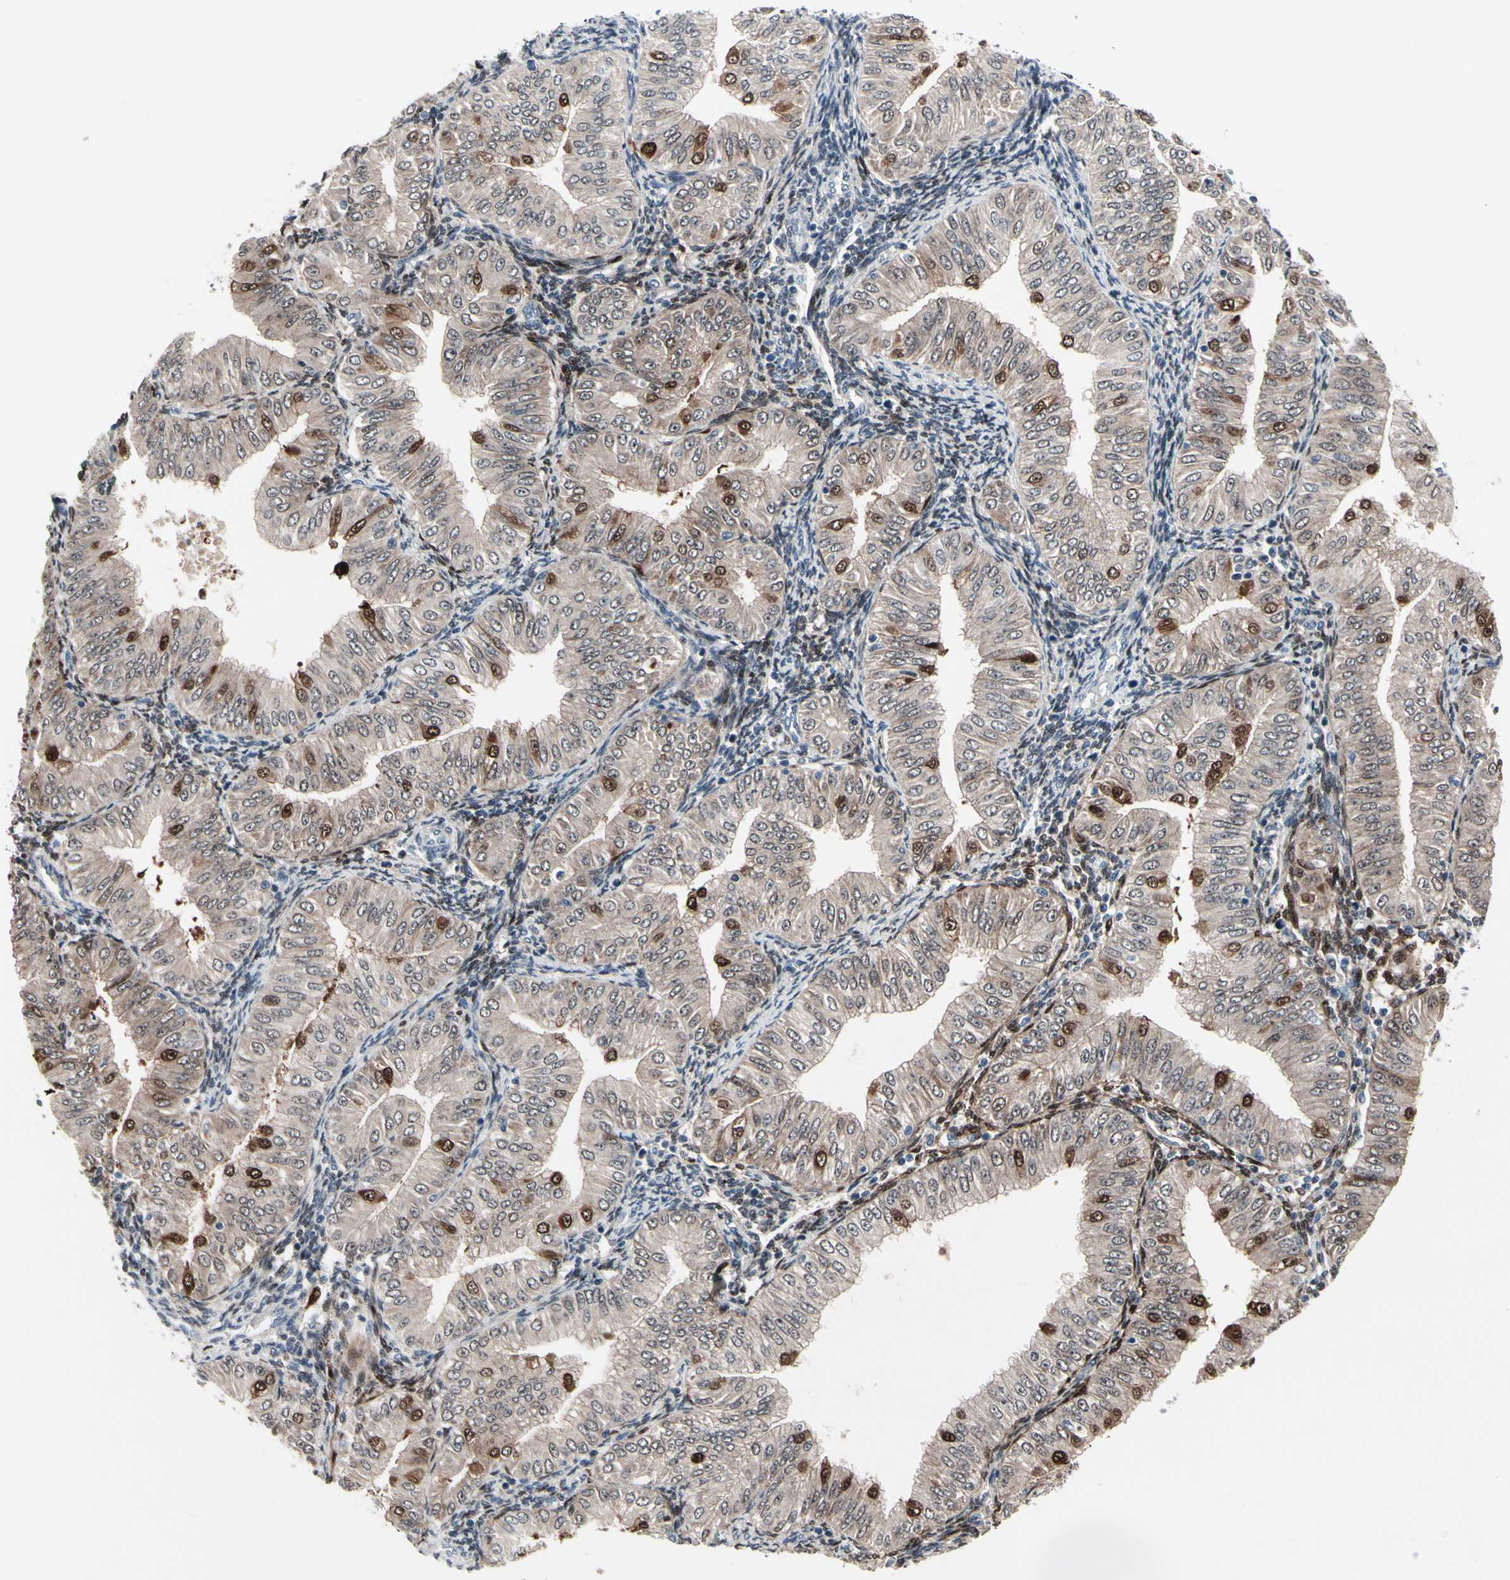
{"staining": {"intensity": "strong", "quantity": "<25%", "location": "cytoplasmic/membranous,nuclear"}, "tissue": "endometrial cancer", "cell_type": "Tumor cells", "image_type": "cancer", "snomed": [{"axis": "morphology", "description": "Normal tissue, NOS"}, {"axis": "morphology", "description": "Adenocarcinoma, NOS"}, {"axis": "topography", "description": "Endometrium"}], "caption": "Protein expression analysis of human endometrial cancer (adenocarcinoma) reveals strong cytoplasmic/membranous and nuclear expression in approximately <25% of tumor cells.", "gene": "TXN", "patient": {"sex": "female", "age": 53}}